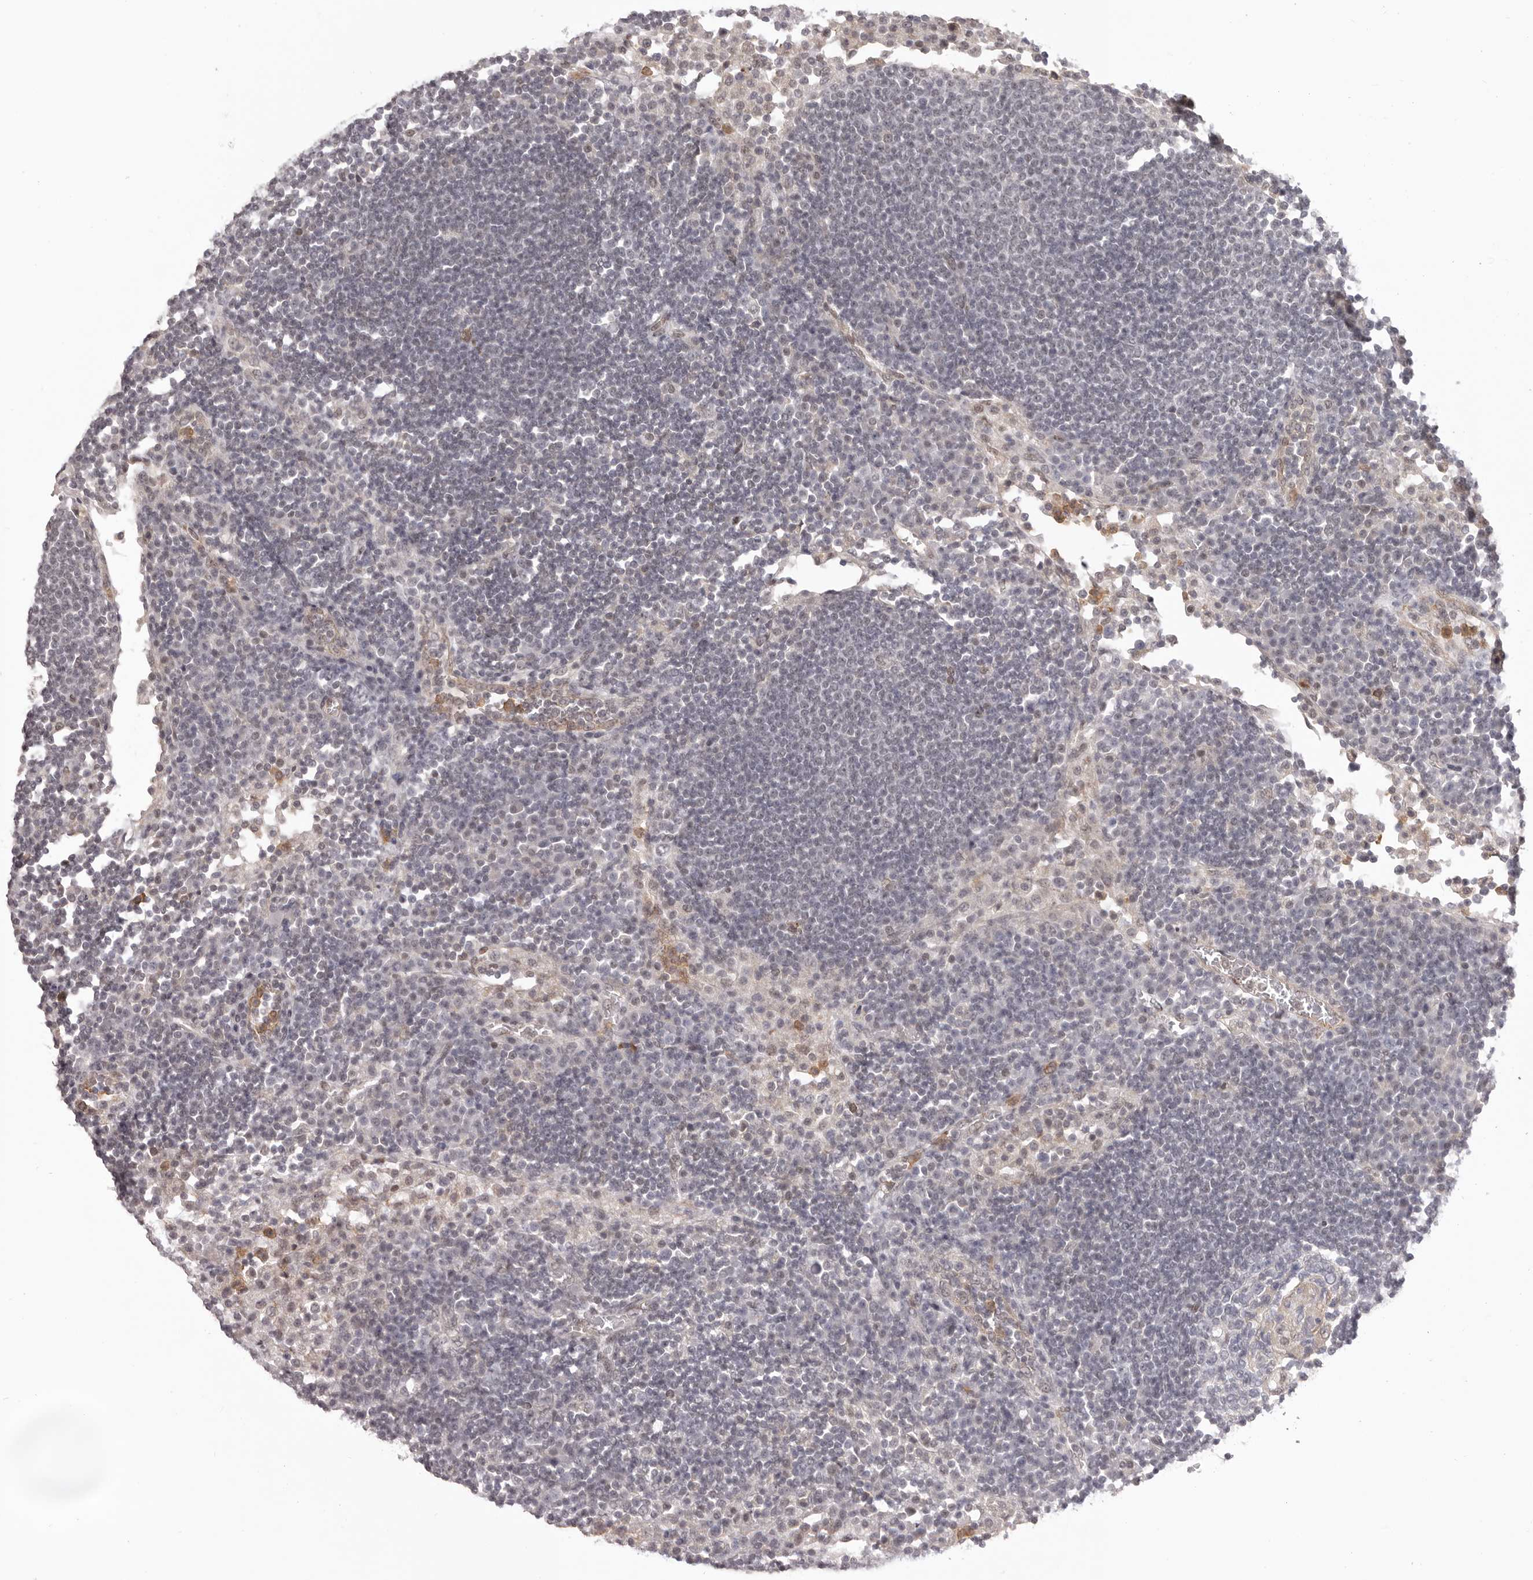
{"staining": {"intensity": "negative", "quantity": "none", "location": "none"}, "tissue": "lymph node", "cell_type": "Germinal center cells", "image_type": "normal", "snomed": [{"axis": "morphology", "description": "Normal tissue, NOS"}, {"axis": "topography", "description": "Lymph node"}], "caption": "Micrograph shows no significant protein positivity in germinal center cells of normal lymph node.", "gene": "RNF2", "patient": {"sex": "female", "age": 53}}